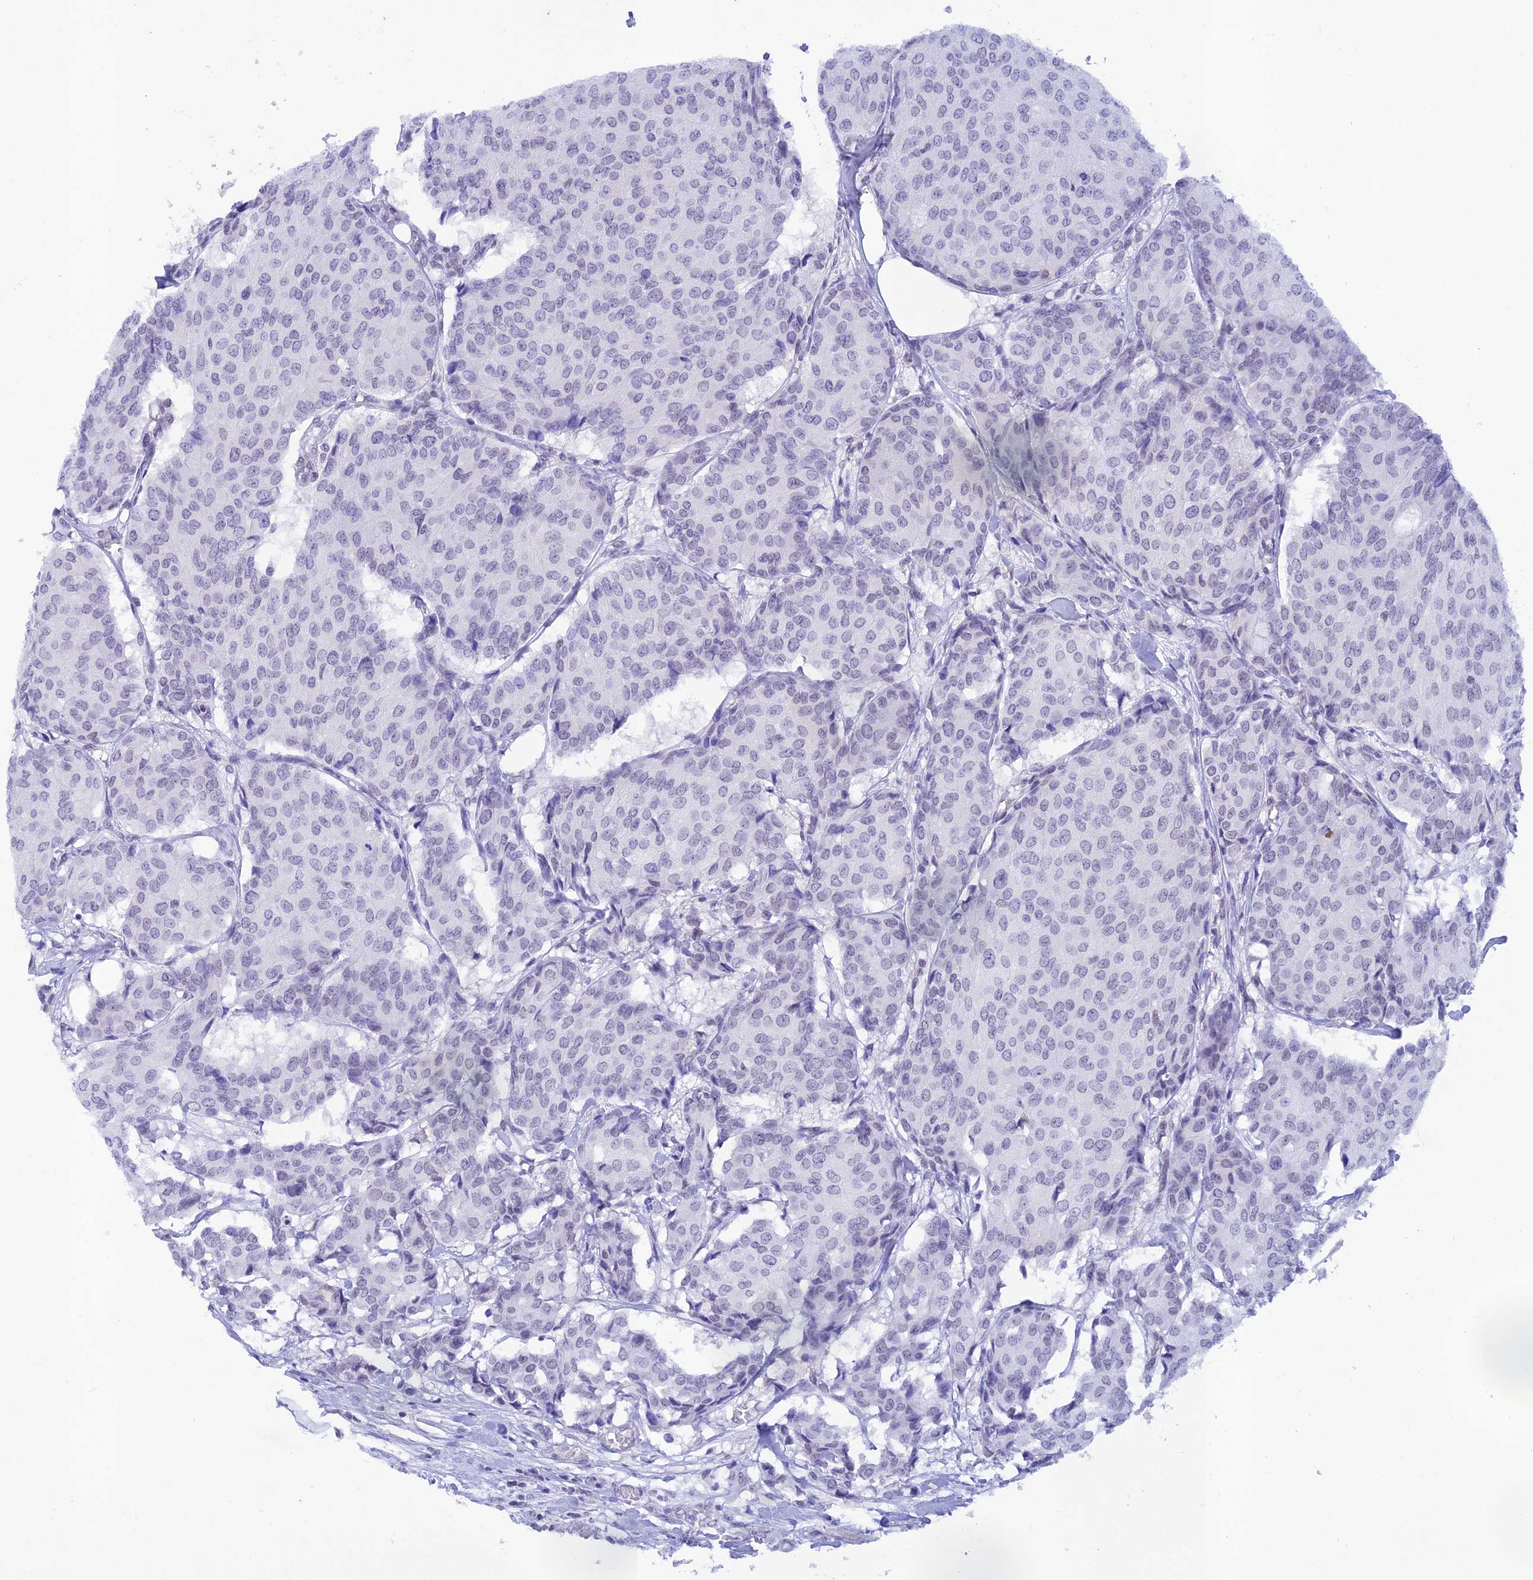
{"staining": {"intensity": "negative", "quantity": "none", "location": "none"}, "tissue": "breast cancer", "cell_type": "Tumor cells", "image_type": "cancer", "snomed": [{"axis": "morphology", "description": "Duct carcinoma"}, {"axis": "topography", "description": "Breast"}], "caption": "IHC photomicrograph of breast invasive ductal carcinoma stained for a protein (brown), which shows no expression in tumor cells.", "gene": "THAP11", "patient": {"sex": "female", "age": 75}}